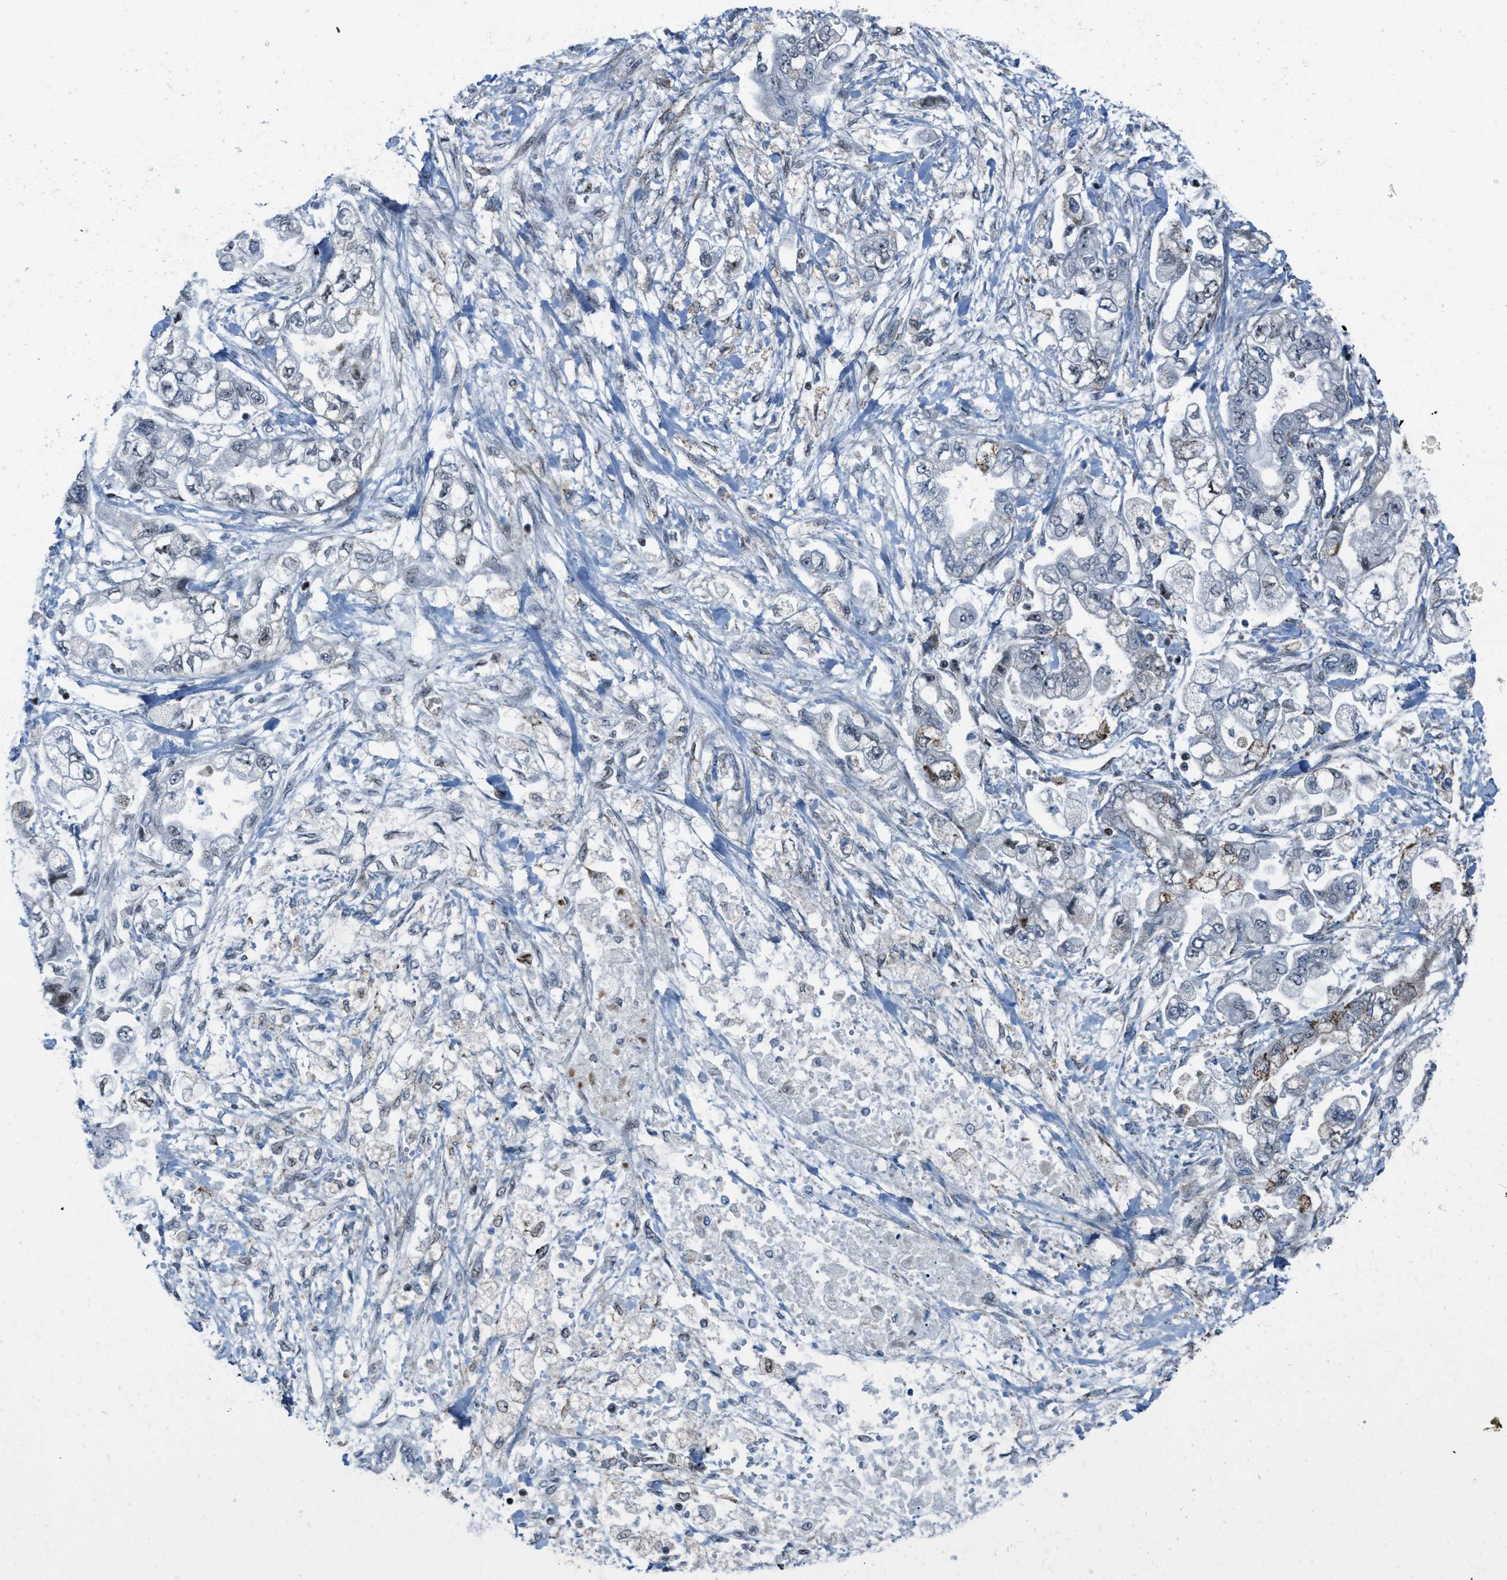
{"staining": {"intensity": "moderate", "quantity": "<25%", "location": "nuclear"}, "tissue": "stomach cancer", "cell_type": "Tumor cells", "image_type": "cancer", "snomed": [{"axis": "morphology", "description": "Normal tissue, NOS"}, {"axis": "morphology", "description": "Adenocarcinoma, NOS"}, {"axis": "topography", "description": "Stomach"}], "caption": "This image shows immunohistochemistry (IHC) staining of human stomach cancer, with low moderate nuclear expression in about <25% of tumor cells.", "gene": "SLFN5", "patient": {"sex": "male", "age": 62}}